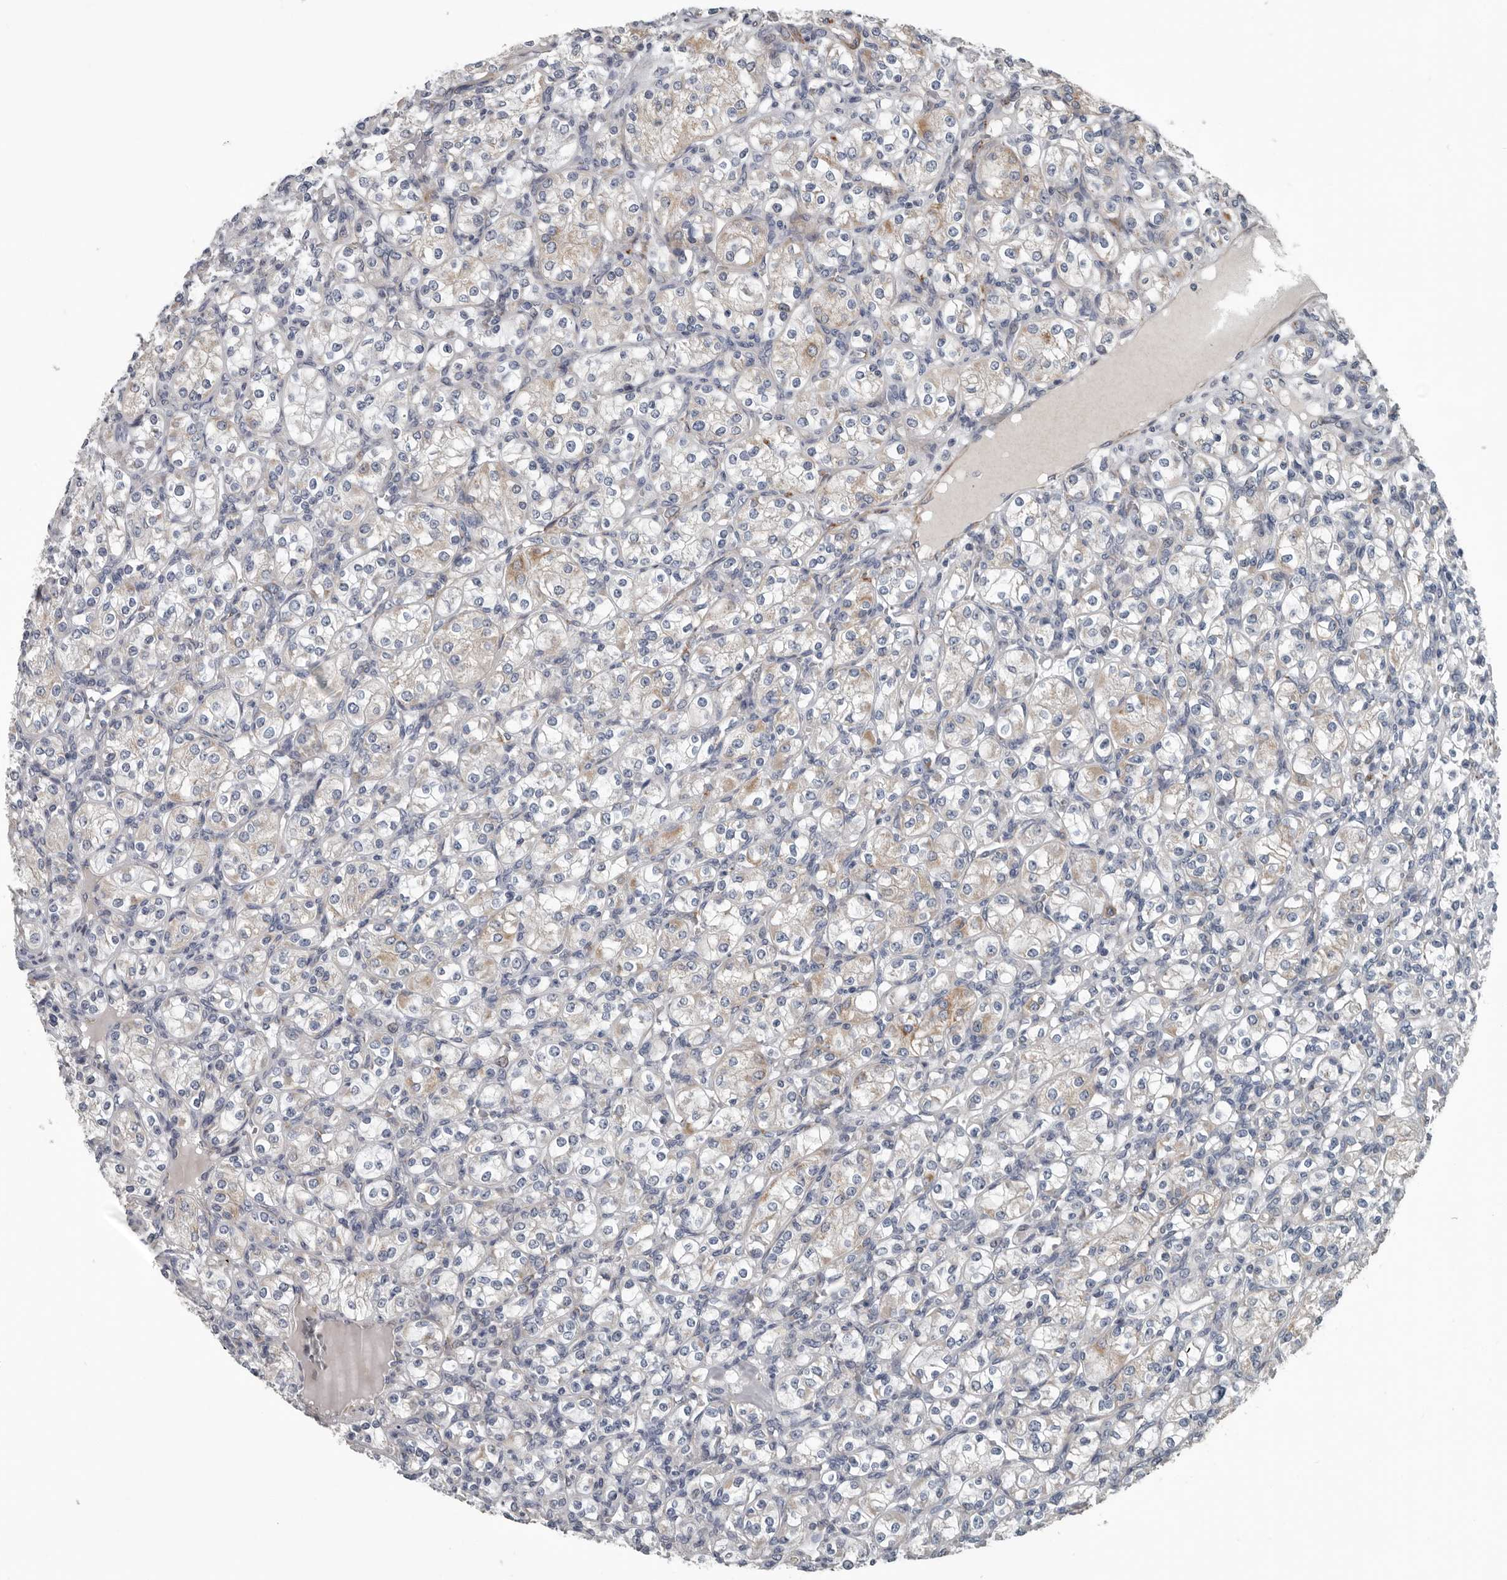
{"staining": {"intensity": "negative", "quantity": "none", "location": "none"}, "tissue": "renal cancer", "cell_type": "Tumor cells", "image_type": "cancer", "snomed": [{"axis": "morphology", "description": "Adenocarcinoma, NOS"}, {"axis": "topography", "description": "Kidney"}], "caption": "Adenocarcinoma (renal) was stained to show a protein in brown. There is no significant expression in tumor cells.", "gene": "DPY19L4", "patient": {"sex": "male", "age": 77}}